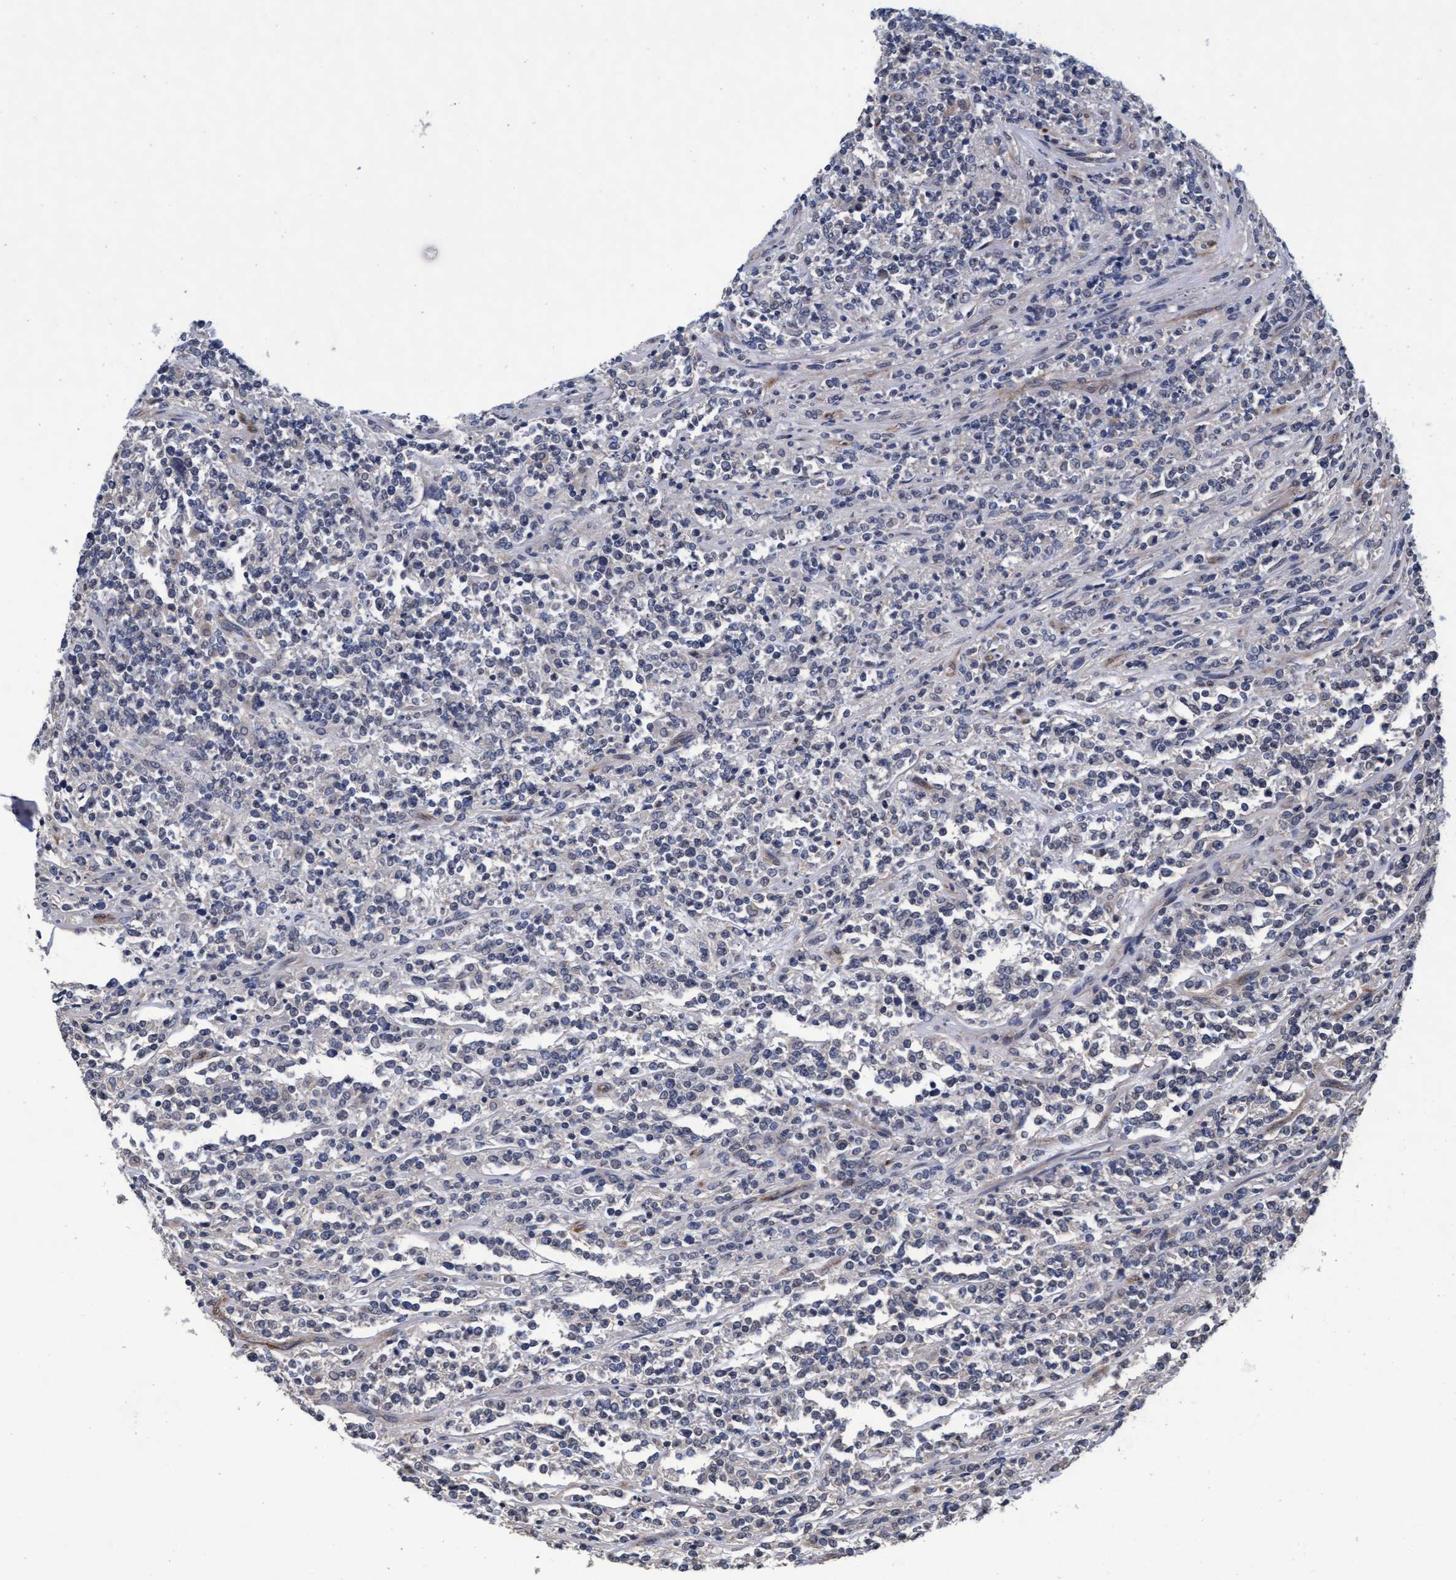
{"staining": {"intensity": "negative", "quantity": "none", "location": "none"}, "tissue": "lymphoma", "cell_type": "Tumor cells", "image_type": "cancer", "snomed": [{"axis": "morphology", "description": "Malignant lymphoma, non-Hodgkin's type, High grade"}, {"axis": "topography", "description": "Soft tissue"}], "caption": "Protein analysis of malignant lymphoma, non-Hodgkin's type (high-grade) displays no significant positivity in tumor cells.", "gene": "CPQ", "patient": {"sex": "male", "age": 18}}